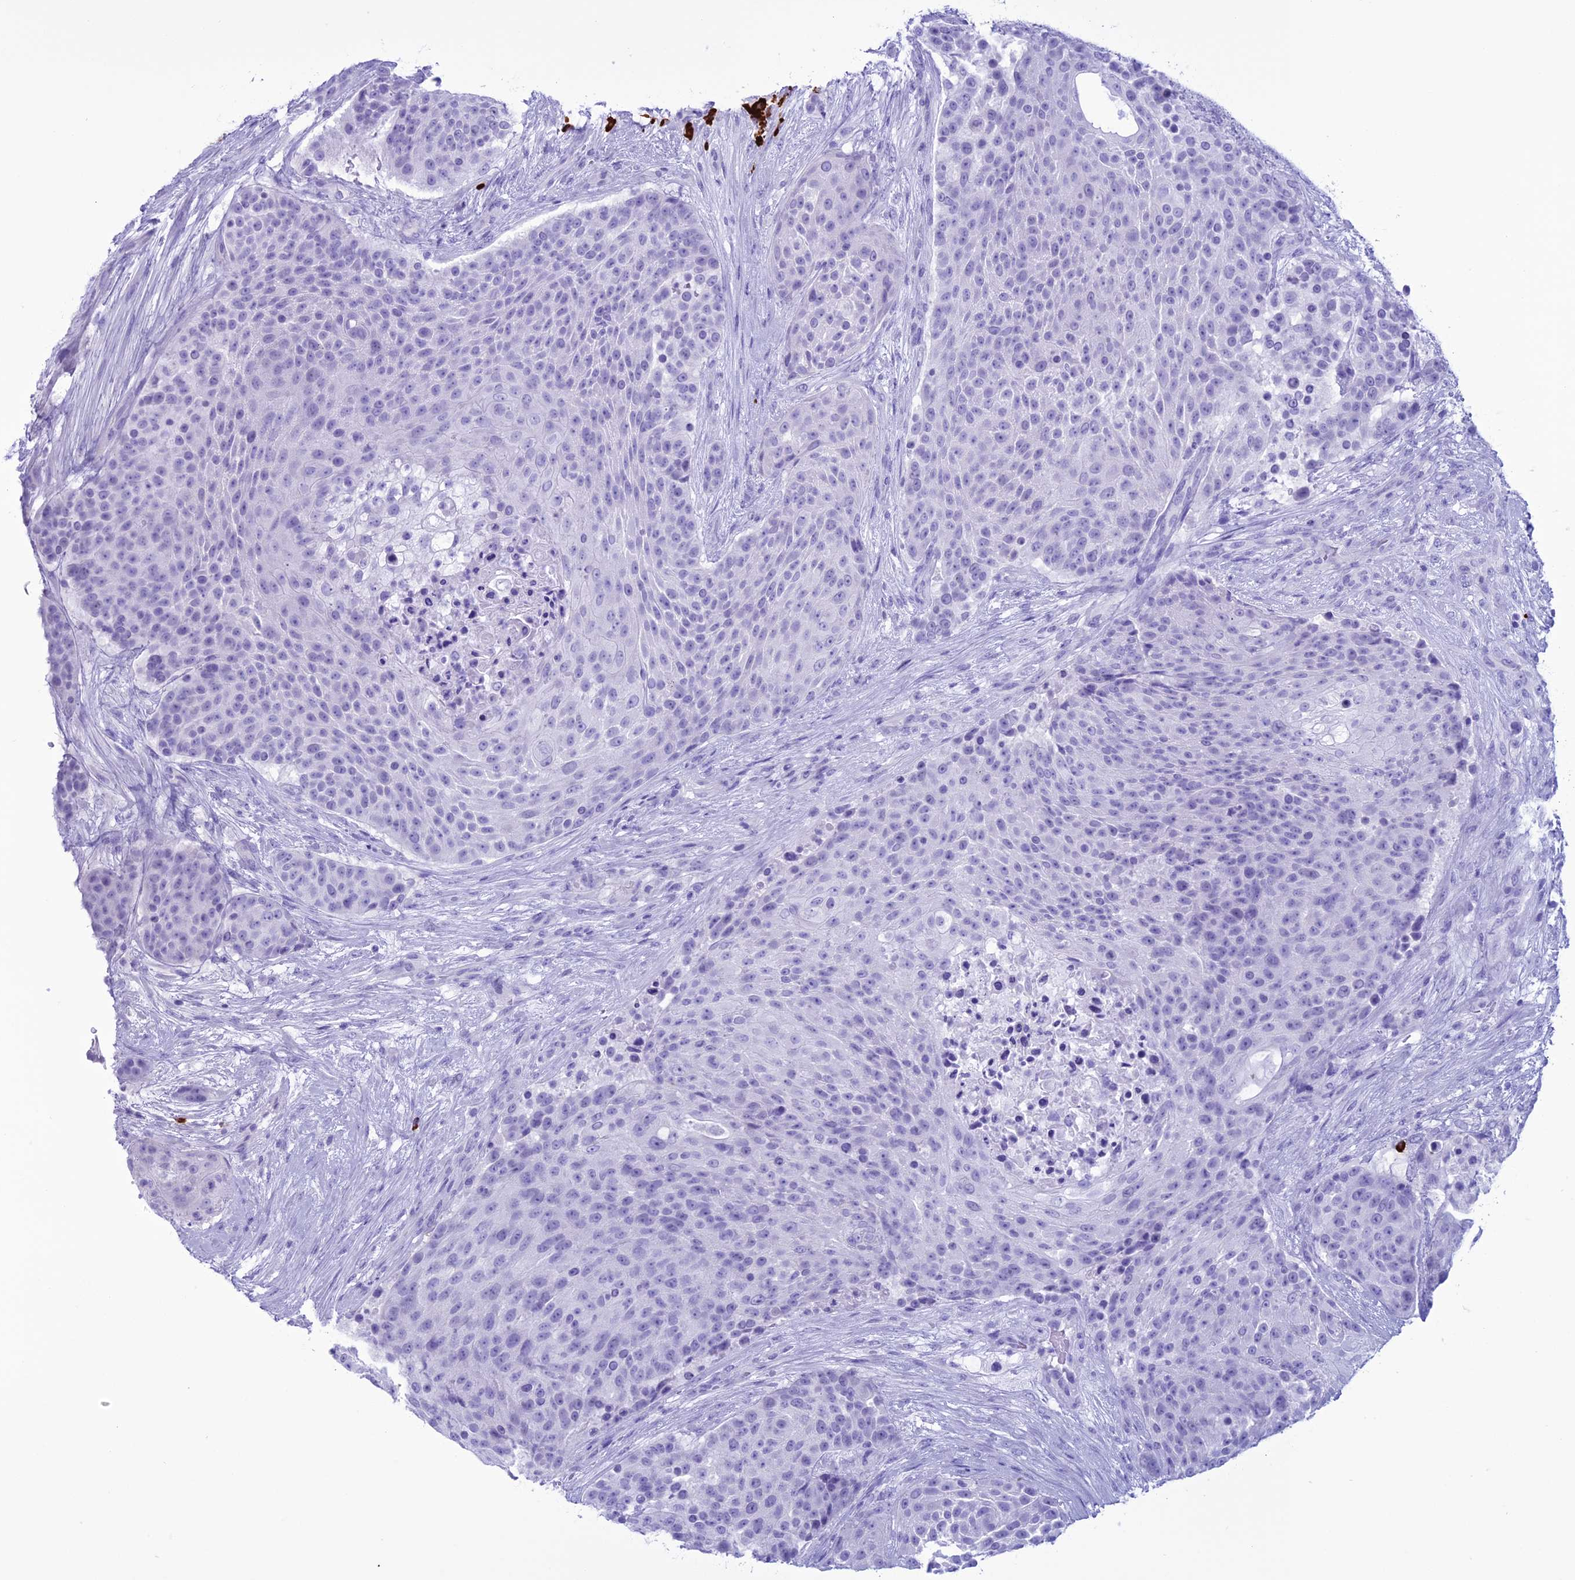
{"staining": {"intensity": "negative", "quantity": "none", "location": "none"}, "tissue": "urothelial cancer", "cell_type": "Tumor cells", "image_type": "cancer", "snomed": [{"axis": "morphology", "description": "Urothelial carcinoma, High grade"}, {"axis": "topography", "description": "Urinary bladder"}], "caption": "Immunohistochemistry (IHC) image of urothelial carcinoma (high-grade) stained for a protein (brown), which reveals no expression in tumor cells.", "gene": "MZB1", "patient": {"sex": "female", "age": 63}}